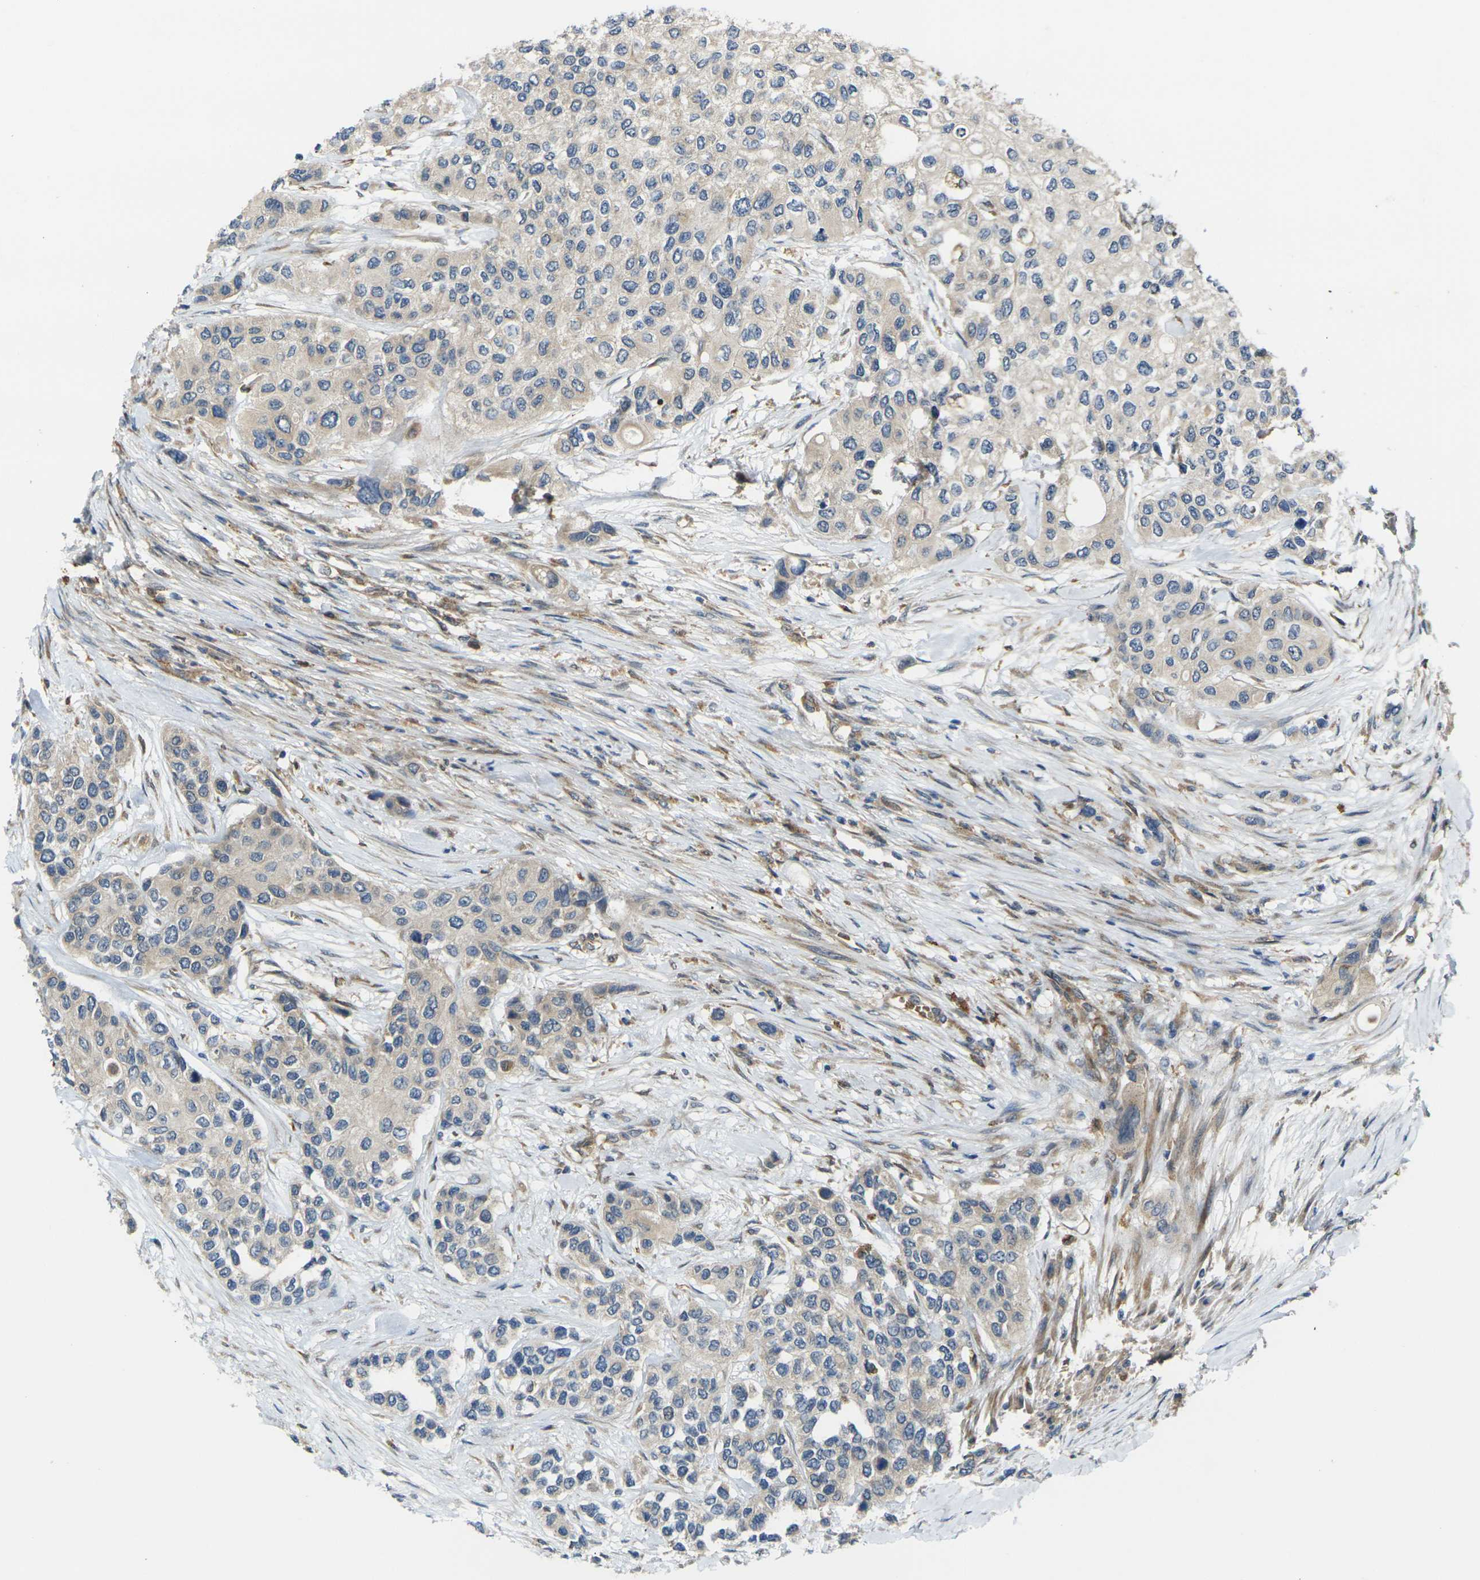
{"staining": {"intensity": "weak", "quantity": "<25%", "location": "cytoplasmic/membranous"}, "tissue": "urothelial cancer", "cell_type": "Tumor cells", "image_type": "cancer", "snomed": [{"axis": "morphology", "description": "Urothelial carcinoma, High grade"}, {"axis": "topography", "description": "Urinary bladder"}], "caption": "Immunohistochemical staining of urothelial cancer demonstrates no significant staining in tumor cells.", "gene": "FZD1", "patient": {"sex": "female", "age": 56}}